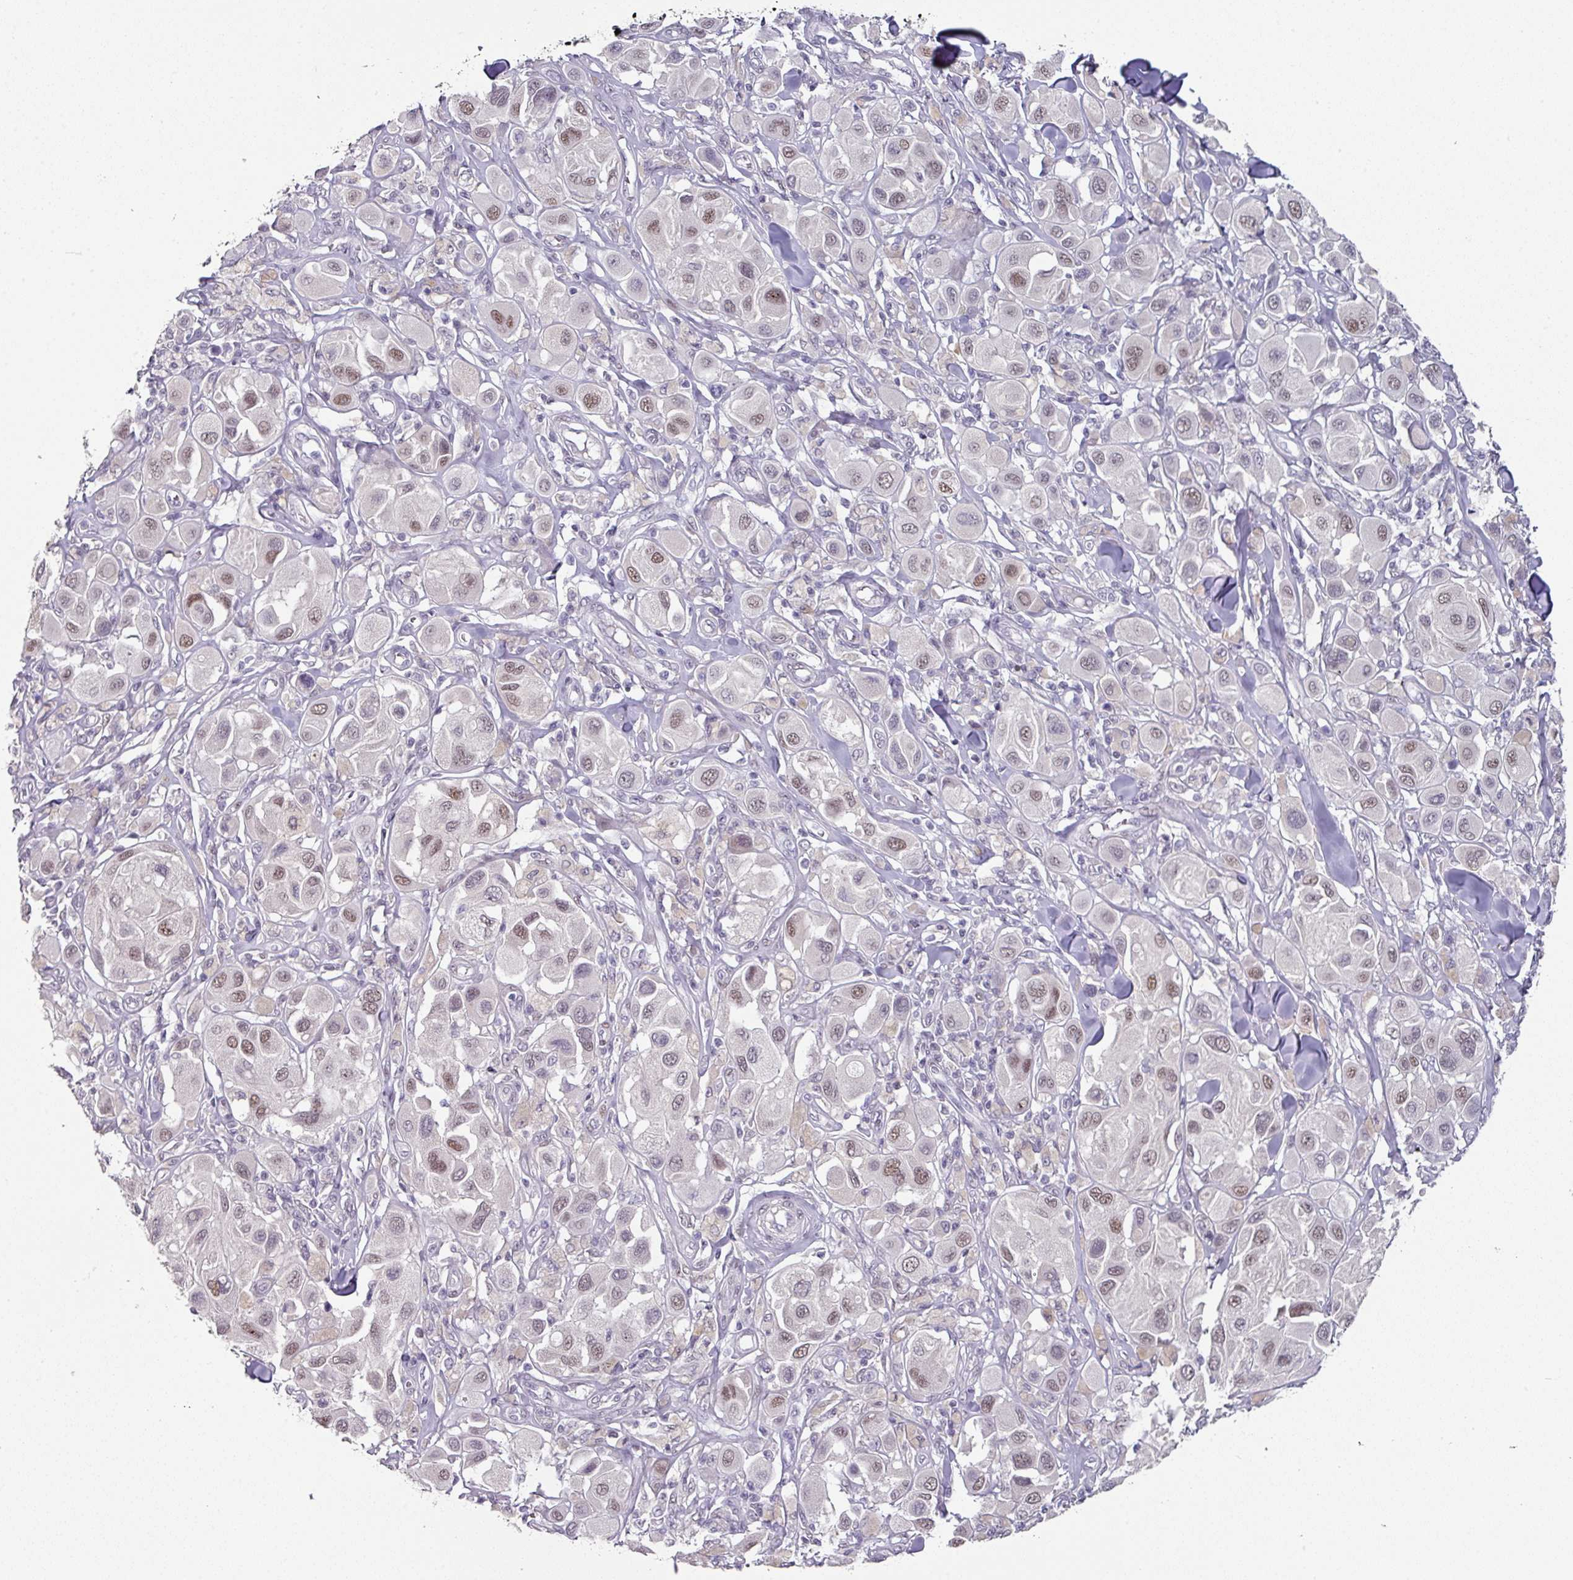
{"staining": {"intensity": "moderate", "quantity": ">75%", "location": "nuclear"}, "tissue": "melanoma", "cell_type": "Tumor cells", "image_type": "cancer", "snomed": [{"axis": "morphology", "description": "Malignant melanoma, Metastatic site"}, {"axis": "topography", "description": "Skin"}], "caption": "Malignant melanoma (metastatic site) stained for a protein (brown) displays moderate nuclear positive staining in approximately >75% of tumor cells.", "gene": "ELK1", "patient": {"sex": "male", "age": 41}}